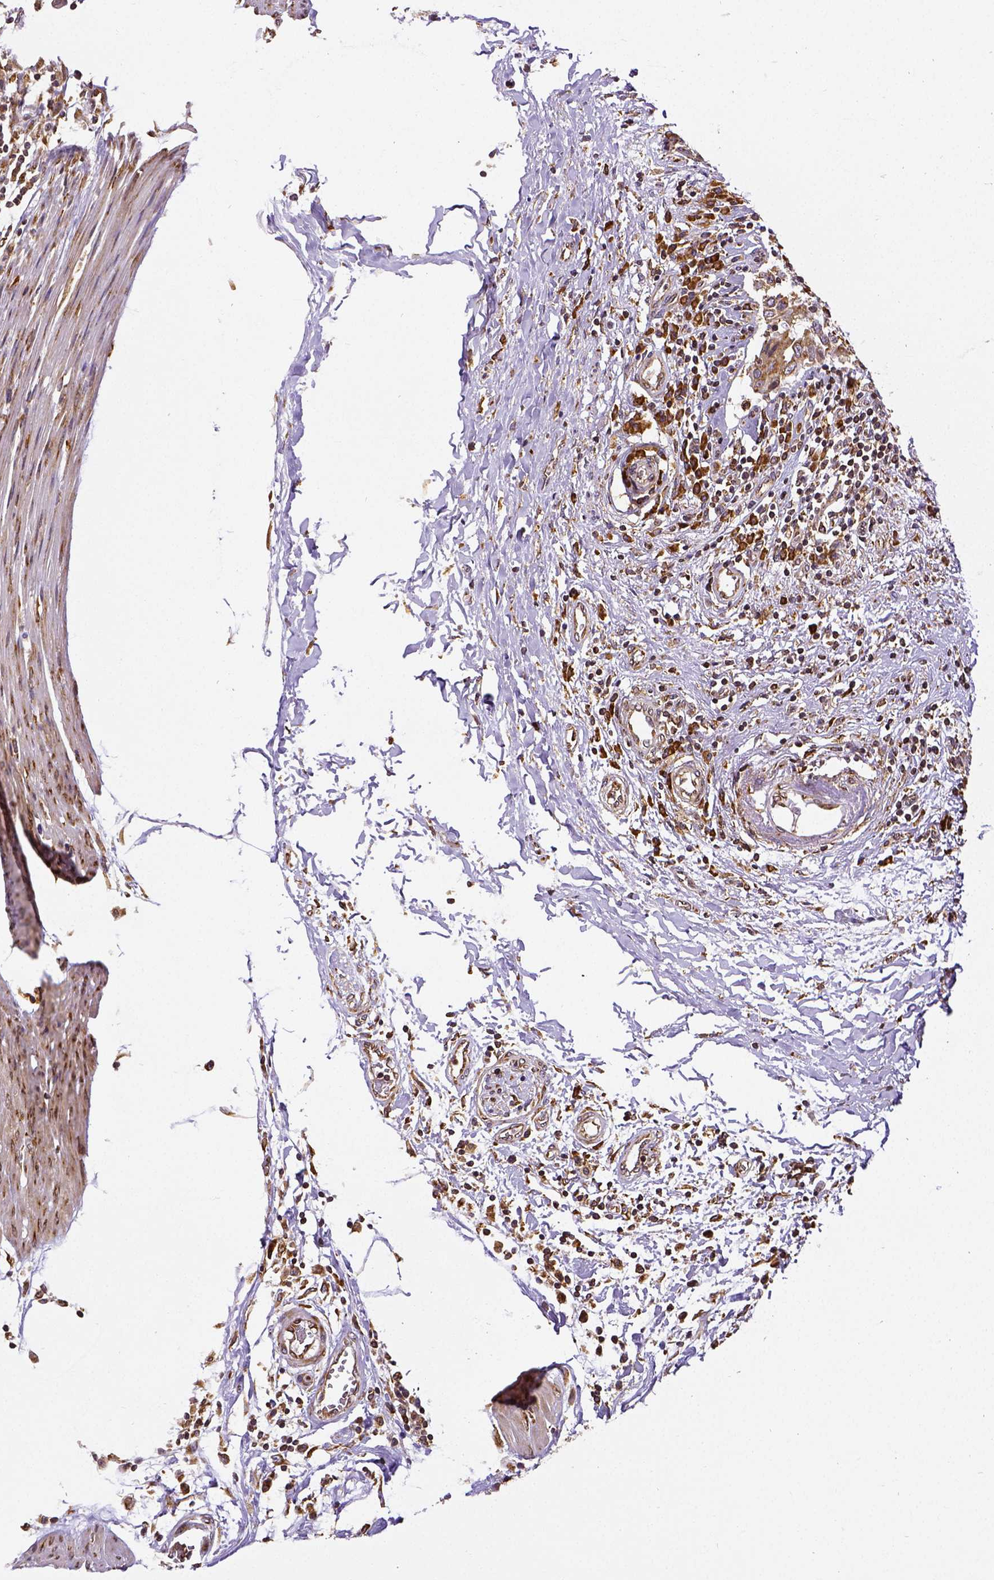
{"staining": {"intensity": "weak", "quantity": ">75%", "location": "cytoplasmic/membranous"}, "tissue": "urothelial cancer", "cell_type": "Tumor cells", "image_type": "cancer", "snomed": [{"axis": "morphology", "description": "Urothelial carcinoma, High grade"}, {"axis": "topography", "description": "Urinary bladder"}], "caption": "Immunohistochemistry micrograph of neoplastic tissue: human high-grade urothelial carcinoma stained using immunohistochemistry (IHC) demonstrates low levels of weak protein expression localized specifically in the cytoplasmic/membranous of tumor cells, appearing as a cytoplasmic/membranous brown color.", "gene": "MTDH", "patient": {"sex": "male", "age": 61}}